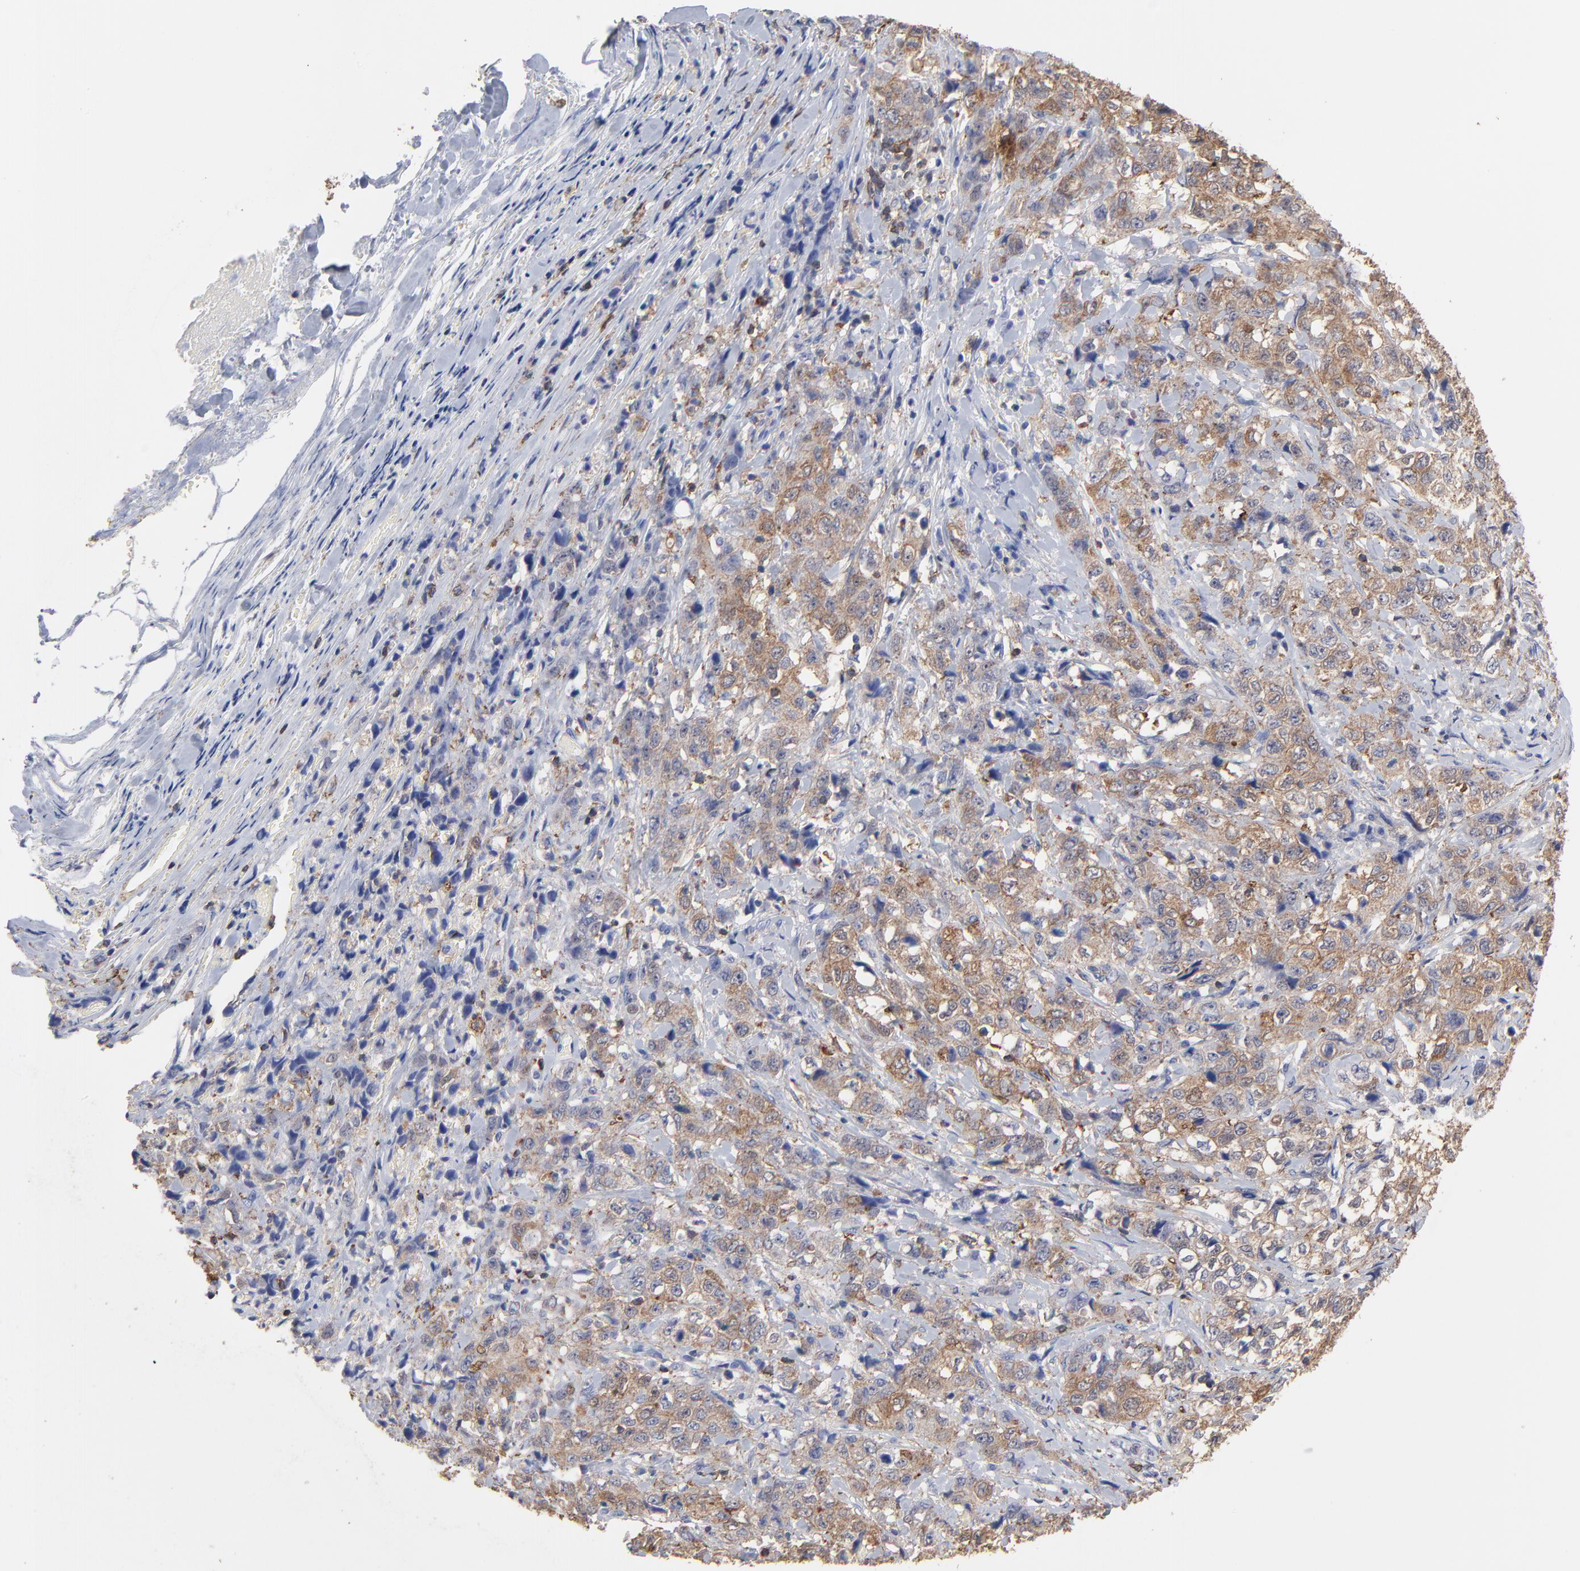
{"staining": {"intensity": "moderate", "quantity": ">75%", "location": "cytoplasmic/membranous"}, "tissue": "stomach cancer", "cell_type": "Tumor cells", "image_type": "cancer", "snomed": [{"axis": "morphology", "description": "Adenocarcinoma, NOS"}, {"axis": "topography", "description": "Stomach"}], "caption": "A photomicrograph of human stomach cancer (adenocarcinoma) stained for a protein reveals moderate cytoplasmic/membranous brown staining in tumor cells. (DAB (3,3'-diaminobenzidine) = brown stain, brightfield microscopy at high magnification).", "gene": "ASL", "patient": {"sex": "male", "age": 48}}